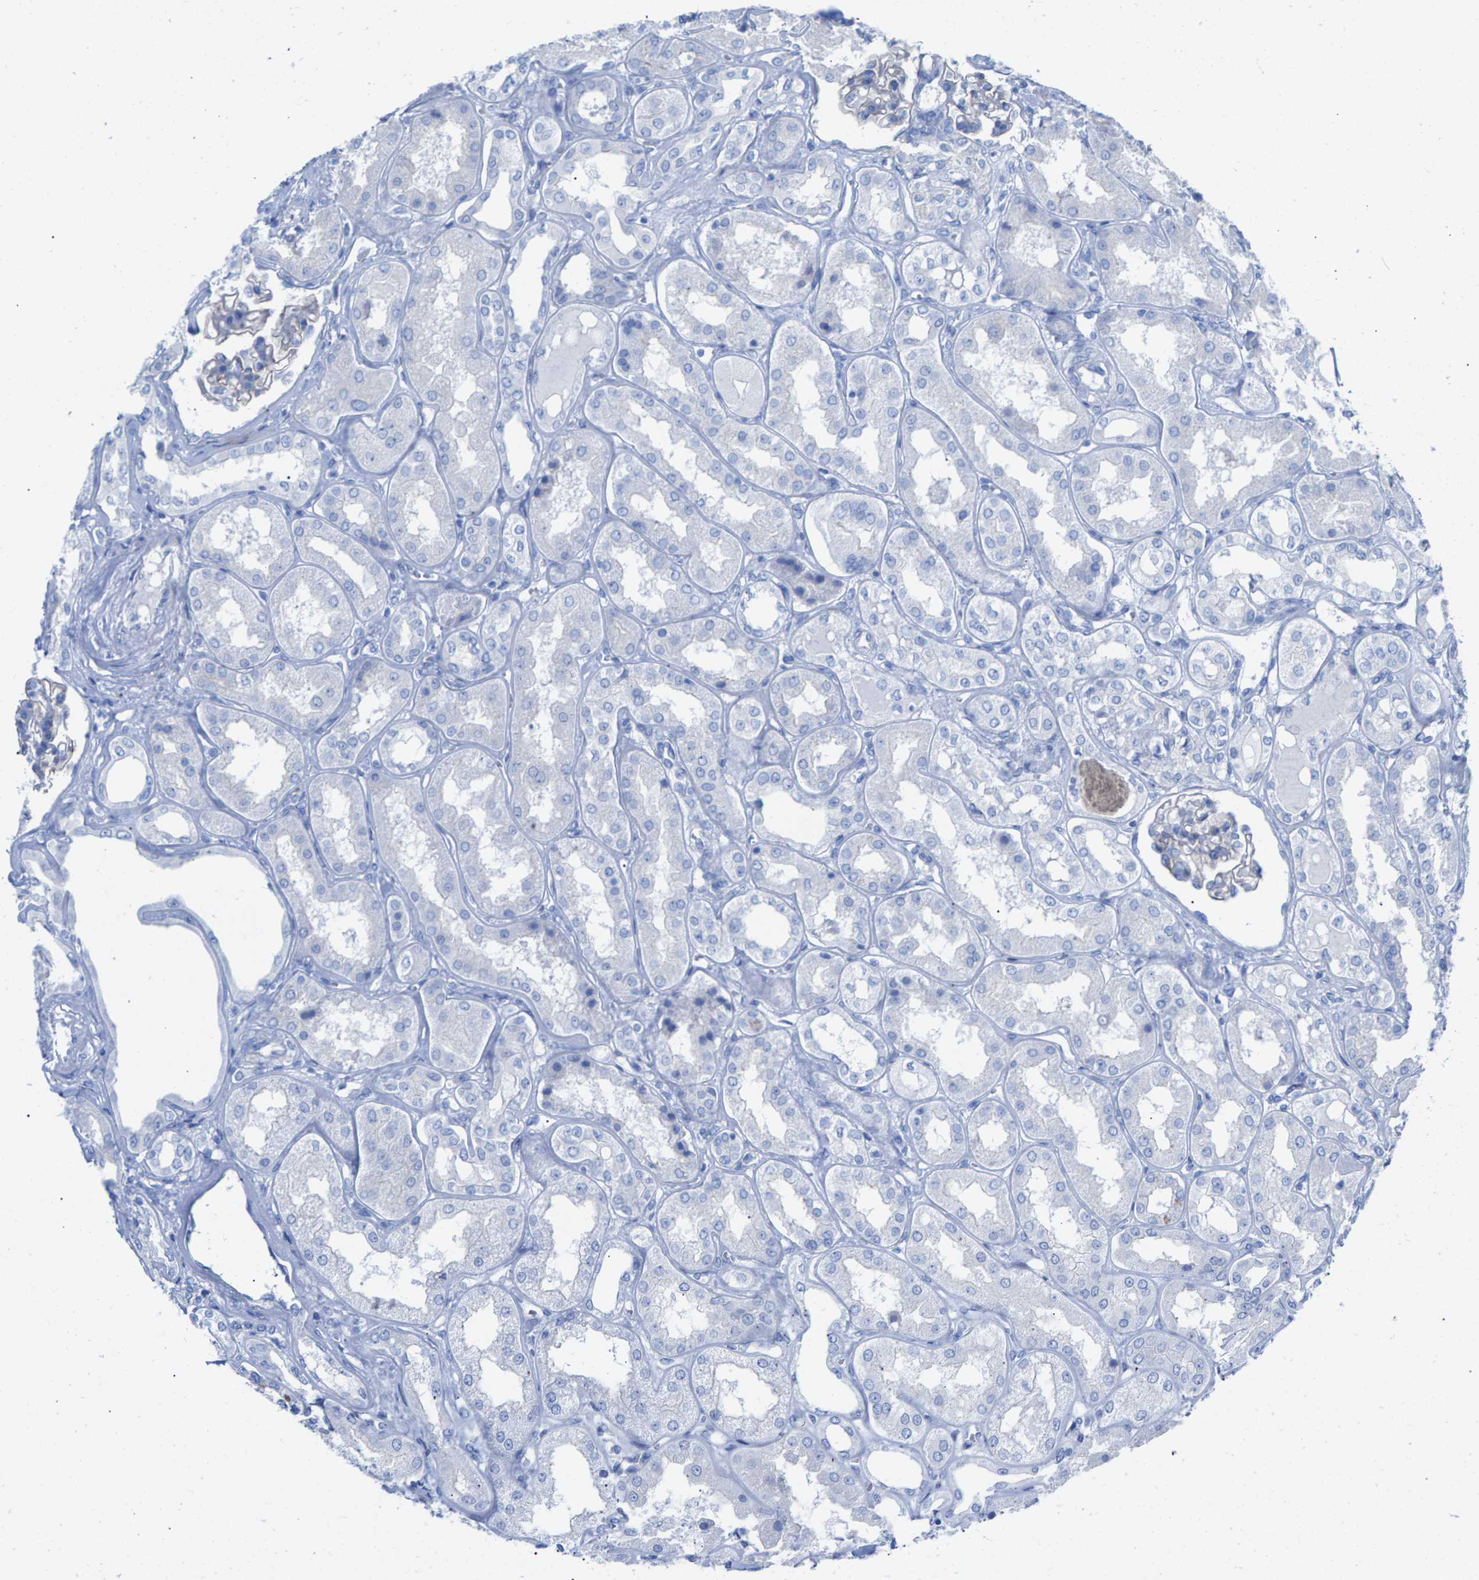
{"staining": {"intensity": "weak", "quantity": "<25%", "location": "cytoplasmic/membranous"}, "tissue": "kidney", "cell_type": "Cells in glomeruli", "image_type": "normal", "snomed": [{"axis": "morphology", "description": "Normal tissue, NOS"}, {"axis": "topography", "description": "Kidney"}], "caption": "Cells in glomeruli show no significant expression in unremarkable kidney. The staining was performed using DAB to visualize the protein expression in brown, while the nuclei were stained in blue with hematoxylin (Magnification: 20x).", "gene": "CPA1", "patient": {"sex": "female", "age": 56}}